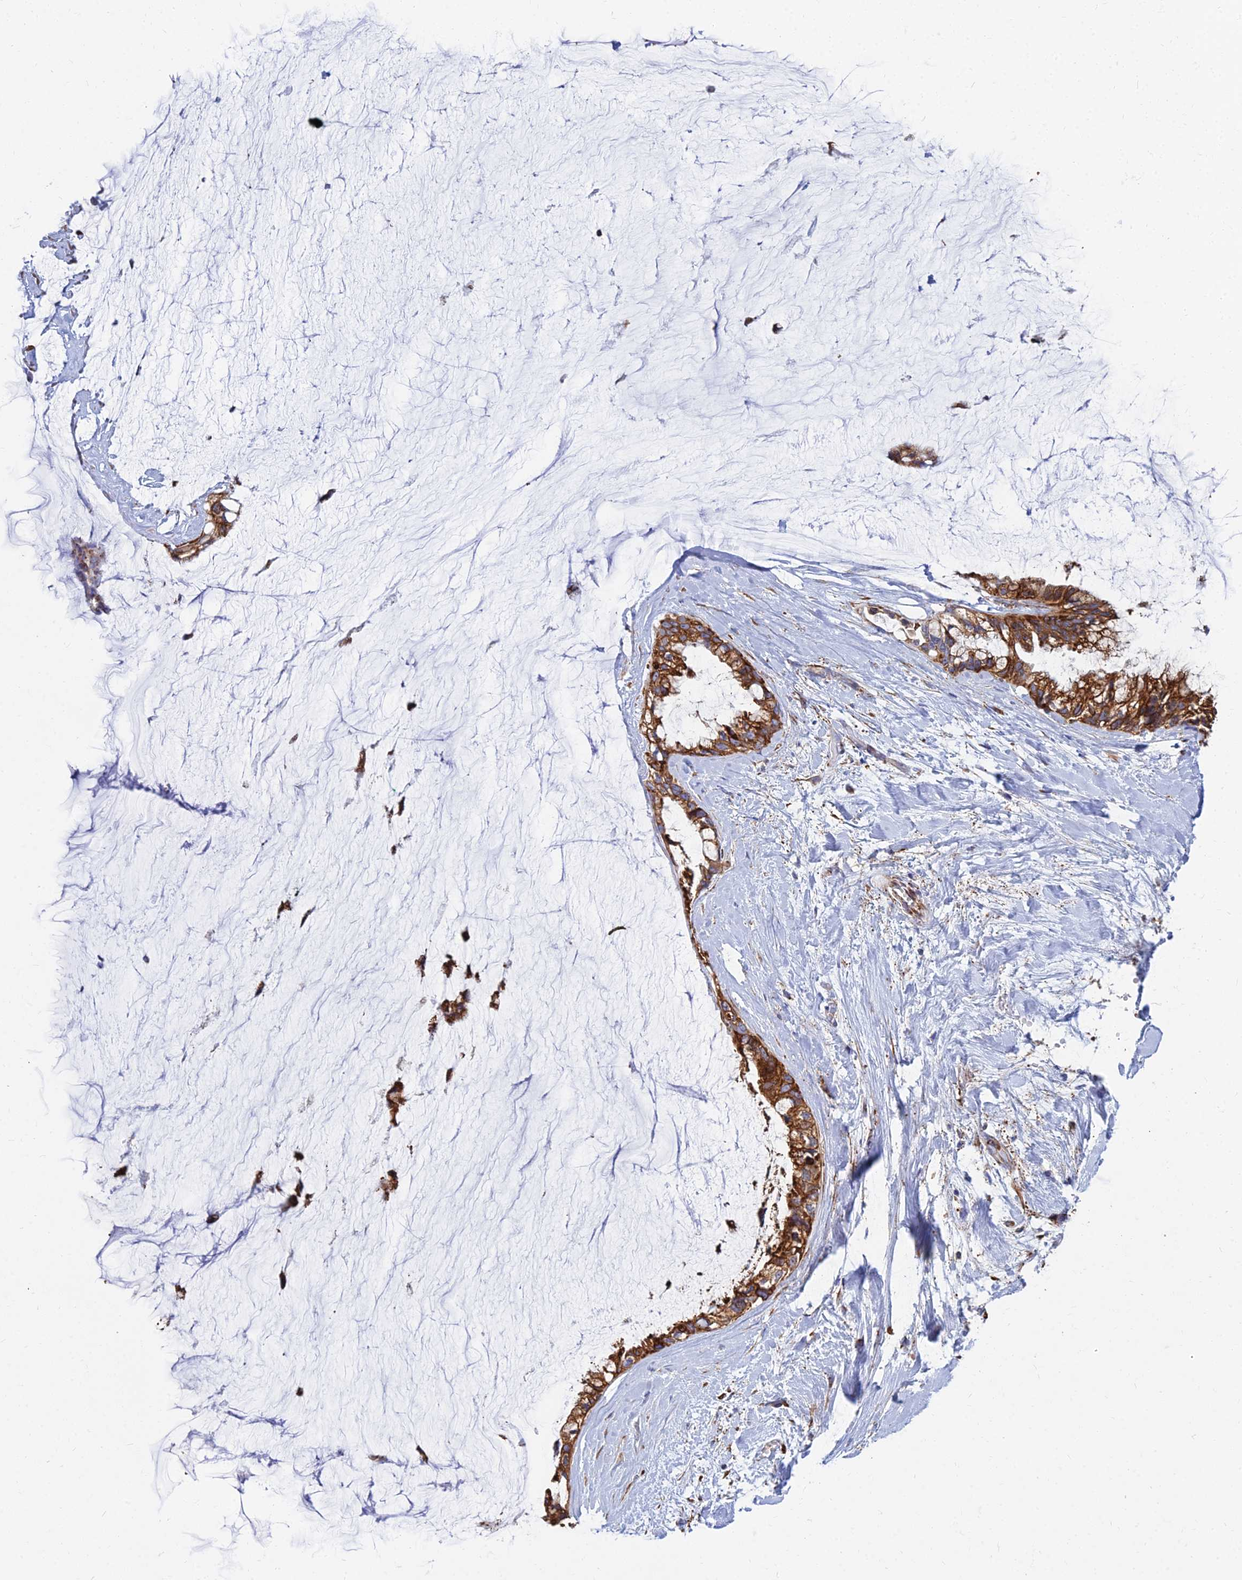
{"staining": {"intensity": "strong", "quantity": ">75%", "location": "cytoplasmic/membranous"}, "tissue": "ovarian cancer", "cell_type": "Tumor cells", "image_type": "cancer", "snomed": [{"axis": "morphology", "description": "Cystadenocarcinoma, mucinous, NOS"}, {"axis": "topography", "description": "Ovary"}], "caption": "A brown stain shows strong cytoplasmic/membranous staining of a protein in ovarian cancer (mucinous cystadenocarcinoma) tumor cells.", "gene": "CCT6B", "patient": {"sex": "female", "age": 39}}